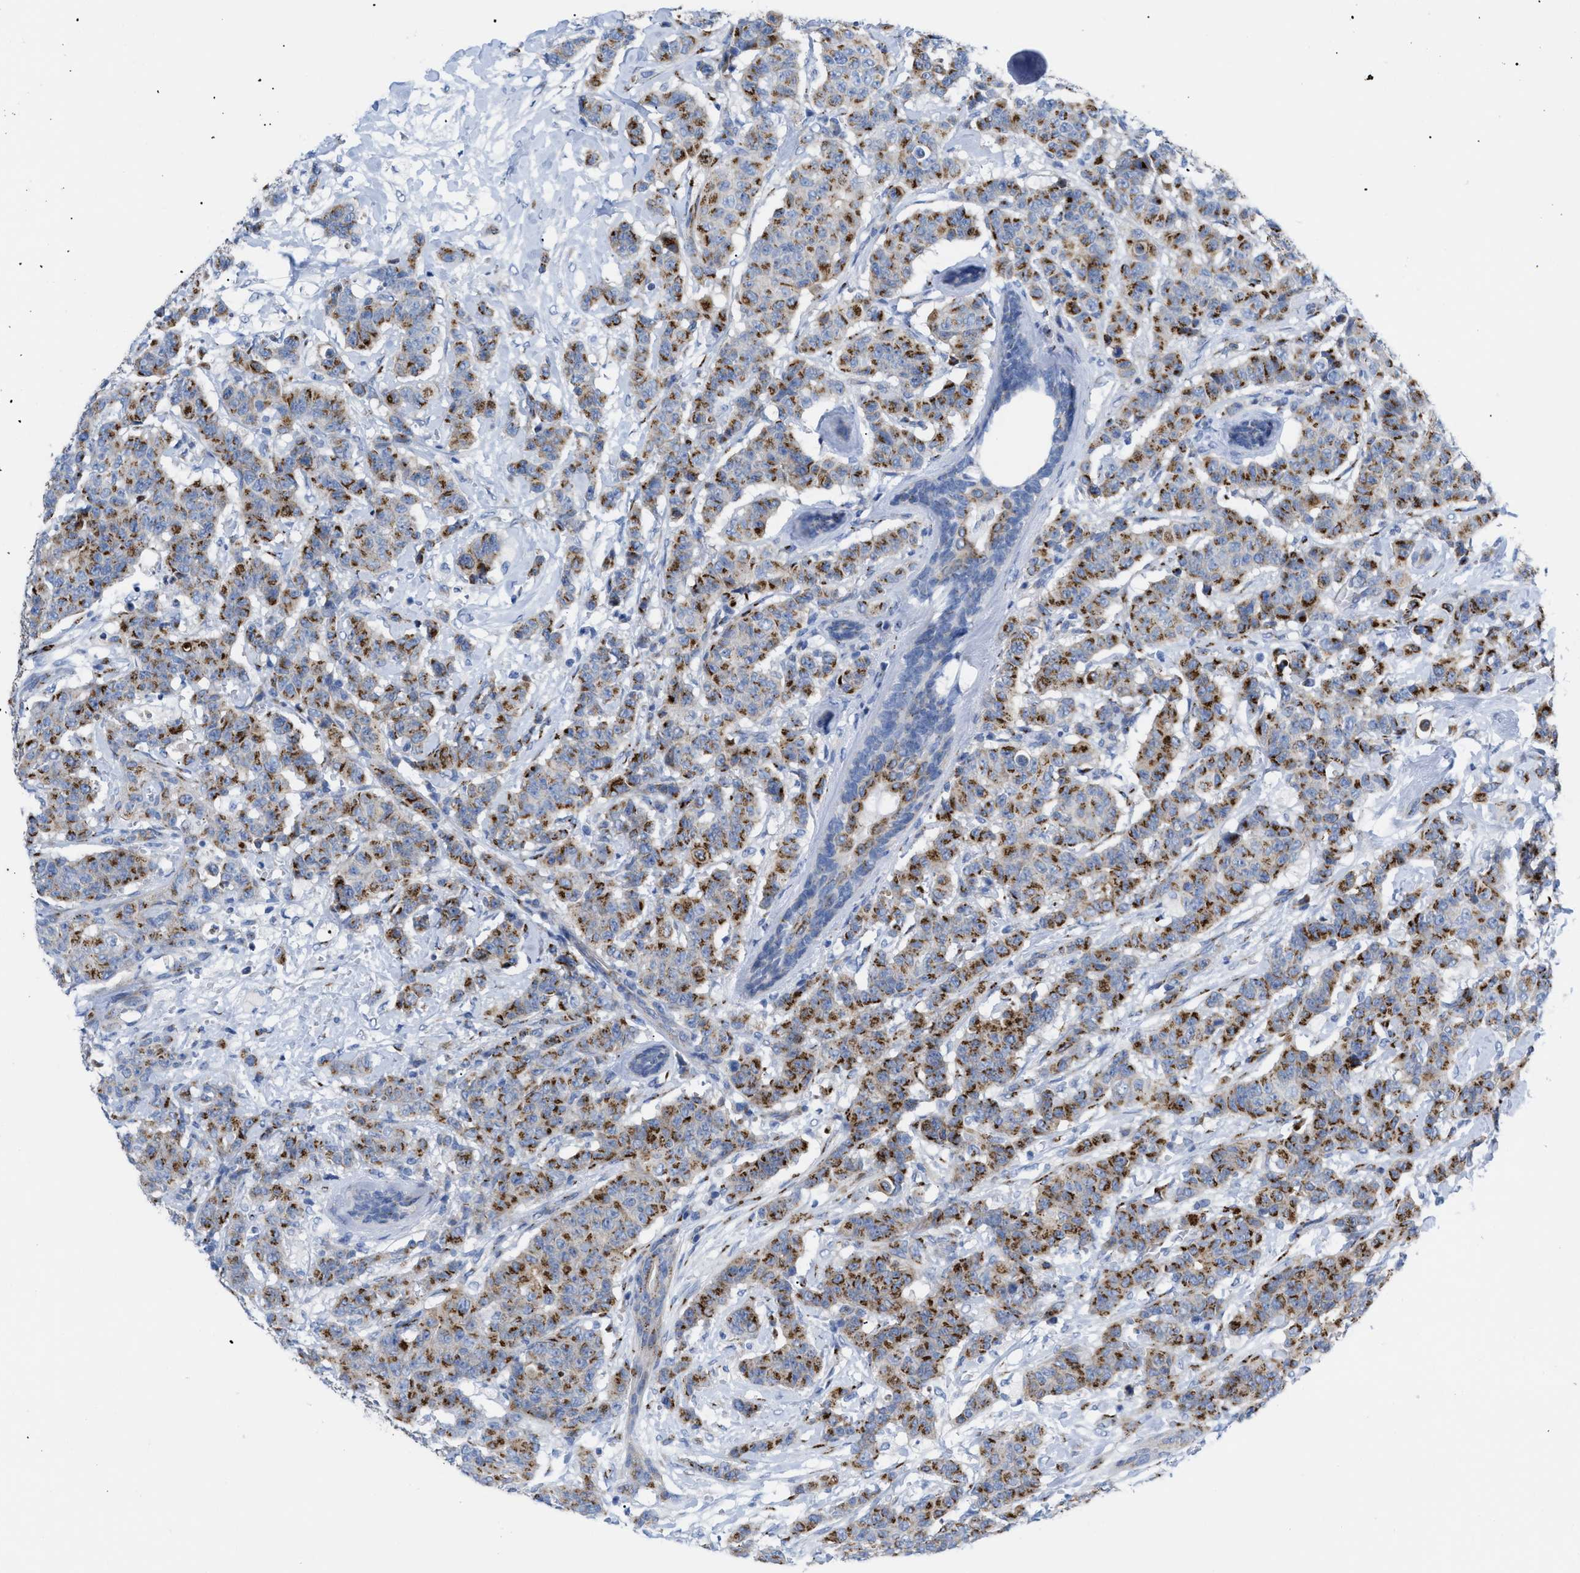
{"staining": {"intensity": "moderate", "quantity": ">75%", "location": "cytoplasmic/membranous"}, "tissue": "breast cancer", "cell_type": "Tumor cells", "image_type": "cancer", "snomed": [{"axis": "morphology", "description": "Normal tissue, NOS"}, {"axis": "morphology", "description": "Duct carcinoma"}, {"axis": "topography", "description": "Breast"}], "caption": "Human breast invasive ductal carcinoma stained with a brown dye reveals moderate cytoplasmic/membranous positive expression in approximately >75% of tumor cells.", "gene": "TMEM17", "patient": {"sex": "female", "age": 40}}